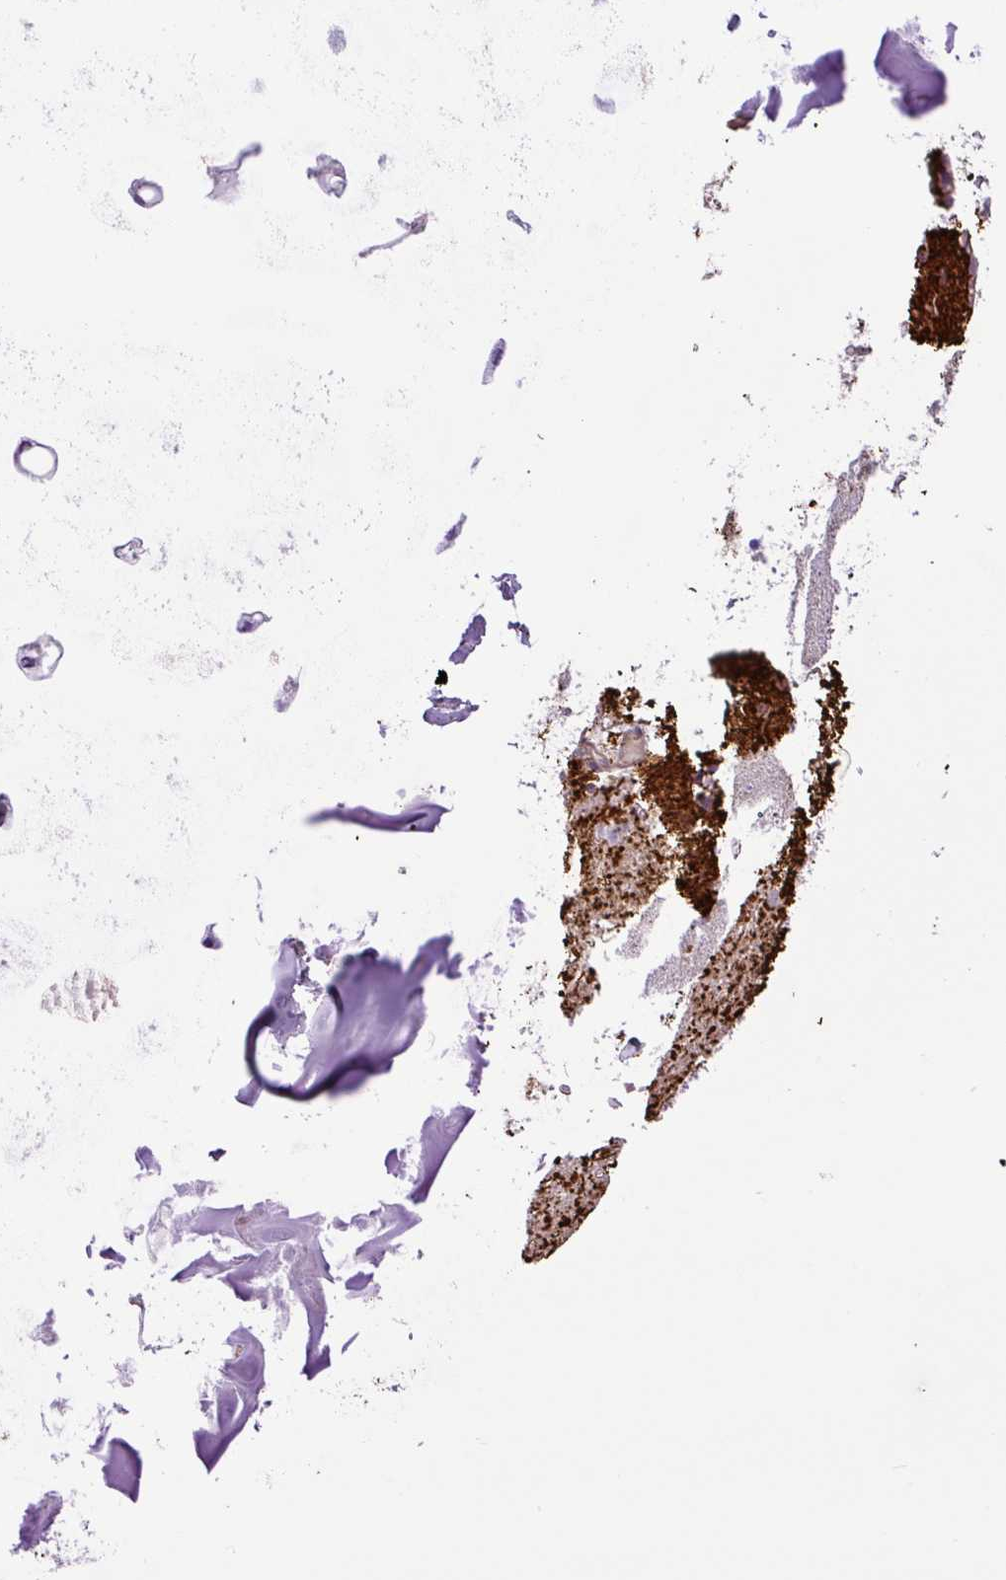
{"staining": {"intensity": "negative", "quantity": "none", "location": "none"}, "tissue": "adipose tissue", "cell_type": "Adipocytes", "image_type": "normal", "snomed": [{"axis": "morphology", "description": "Normal tissue, NOS"}, {"axis": "morphology", "description": "Degeneration, NOS"}, {"axis": "topography", "description": "Cartilage tissue"}, {"axis": "topography", "description": "Lung"}], "caption": "Immunohistochemical staining of normal human adipose tissue displays no significant positivity in adipocytes. Nuclei are stained in blue.", "gene": "VWA7", "patient": {"sex": "female", "age": 61}}